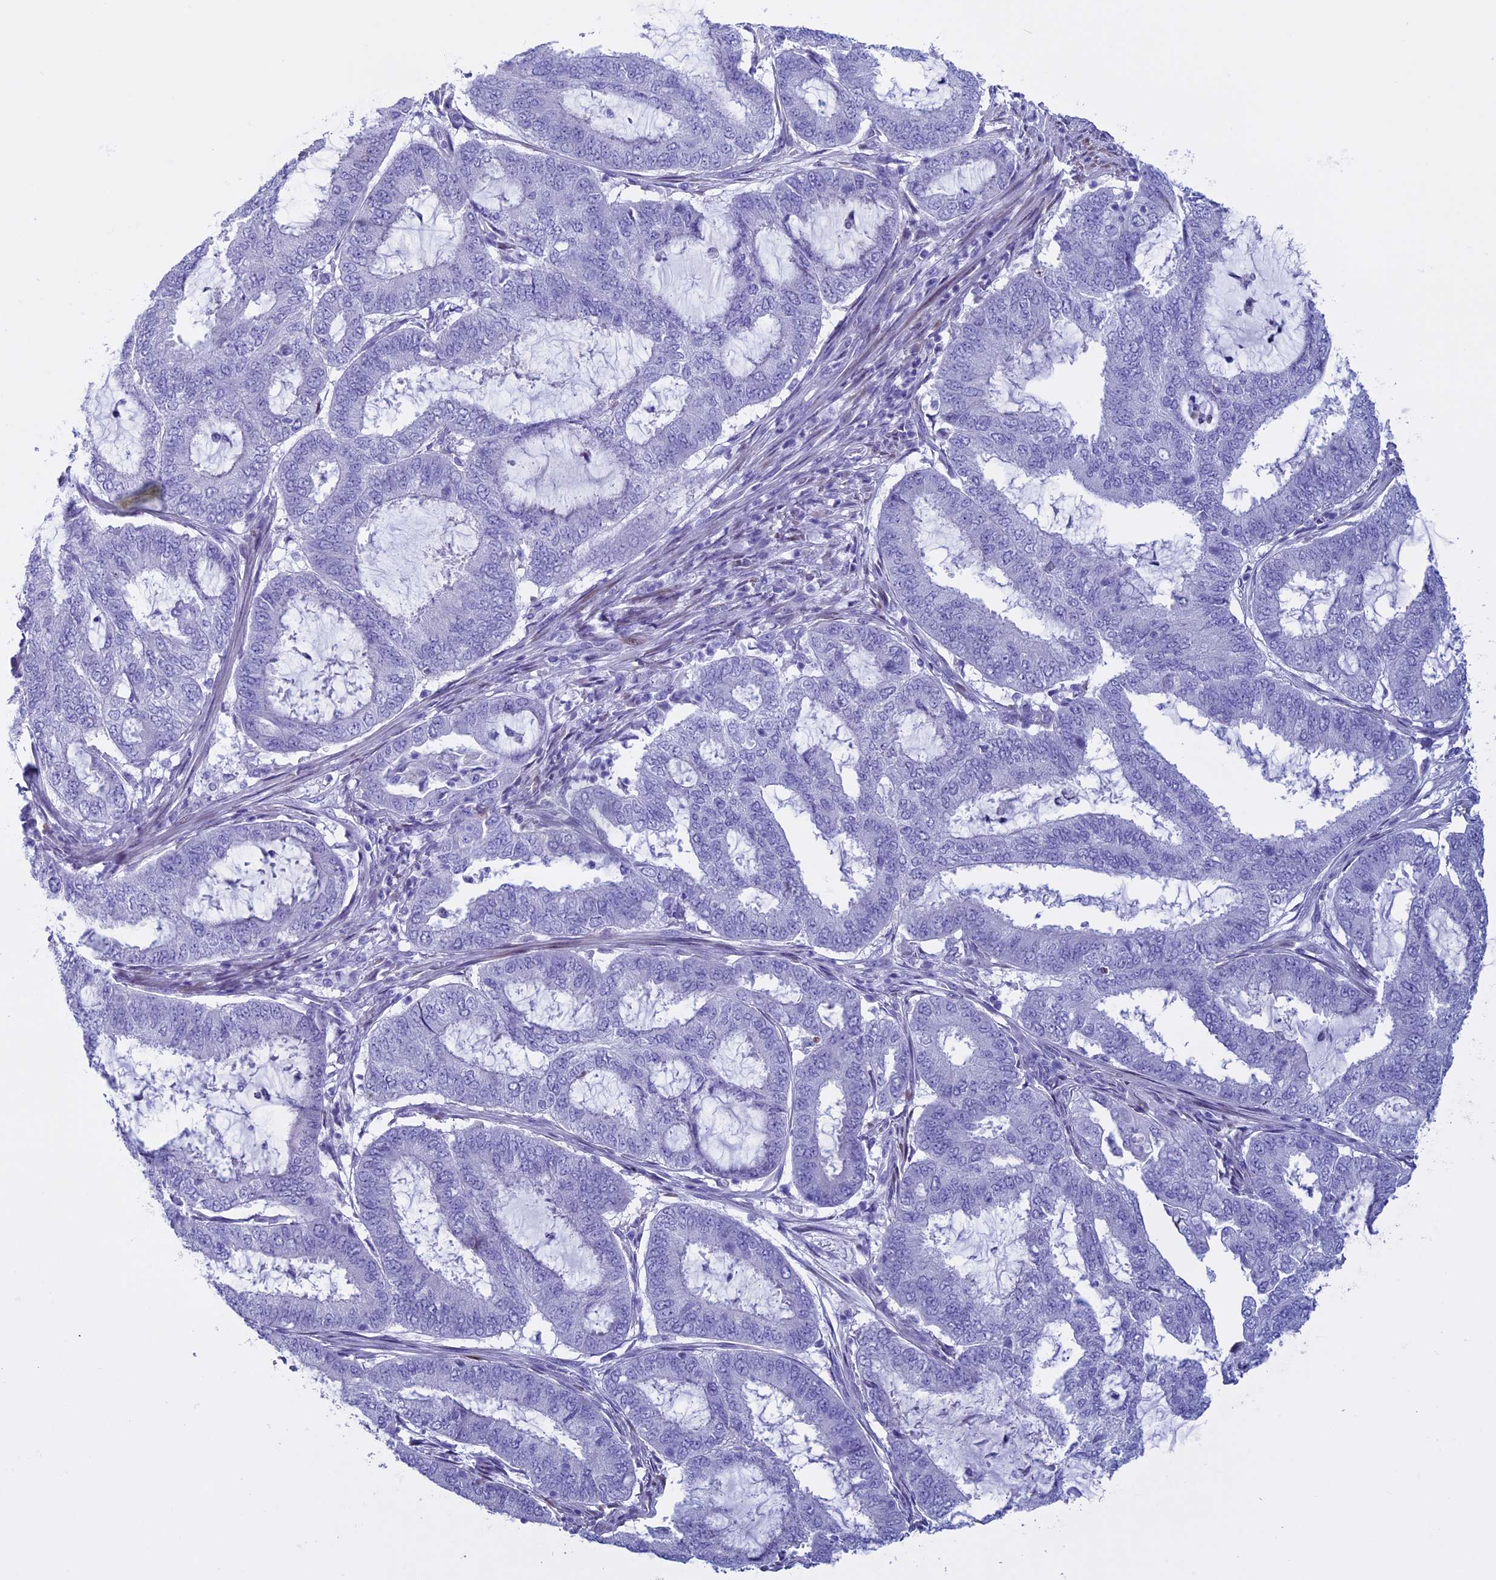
{"staining": {"intensity": "negative", "quantity": "none", "location": "none"}, "tissue": "endometrial cancer", "cell_type": "Tumor cells", "image_type": "cancer", "snomed": [{"axis": "morphology", "description": "Adenocarcinoma, NOS"}, {"axis": "topography", "description": "Endometrium"}], "caption": "Immunohistochemistry (IHC) micrograph of human endometrial cancer stained for a protein (brown), which exhibits no staining in tumor cells.", "gene": "KCTD21", "patient": {"sex": "female", "age": 51}}